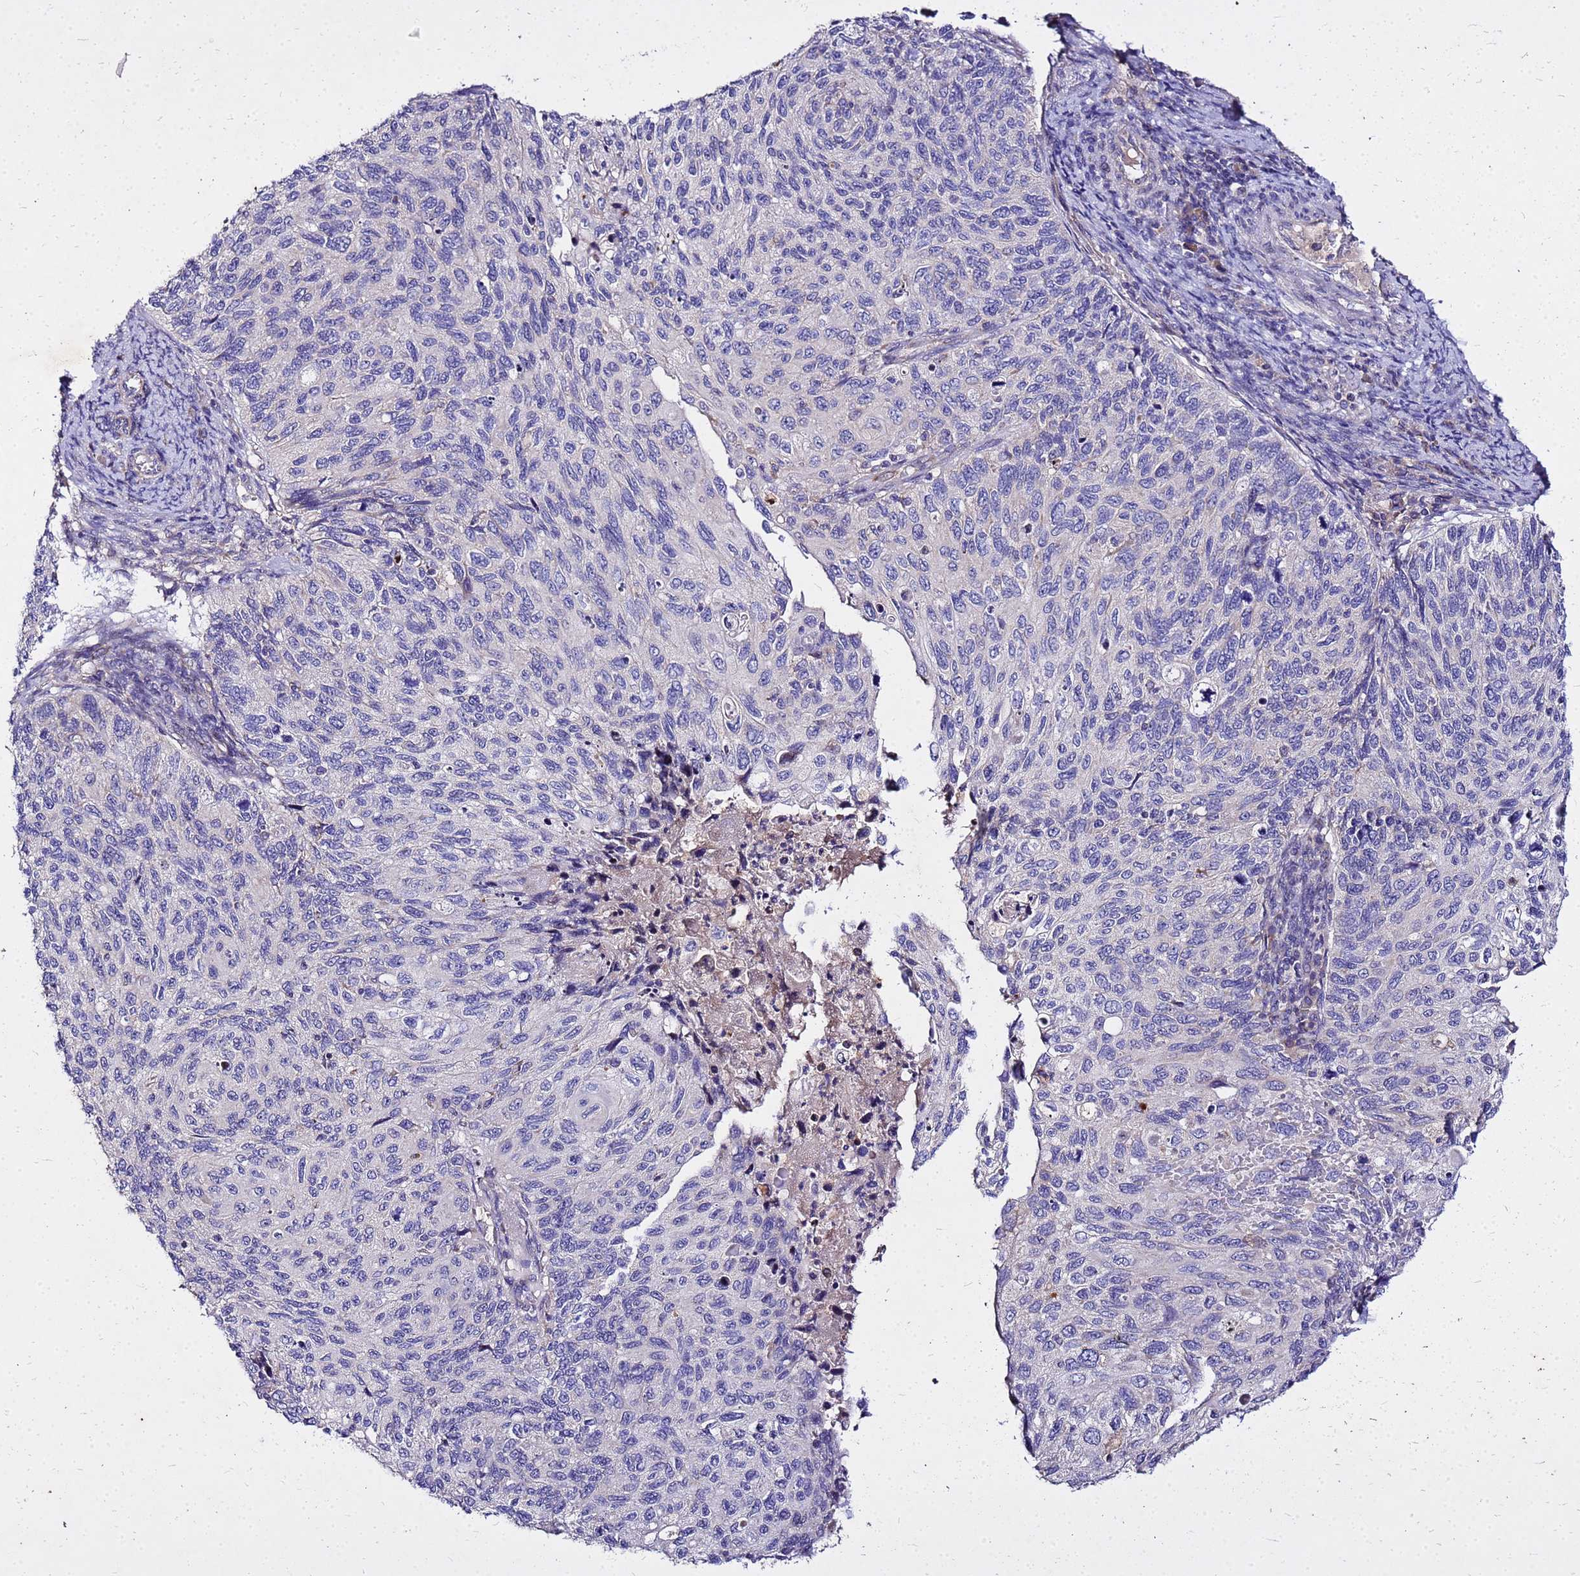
{"staining": {"intensity": "negative", "quantity": "none", "location": "none"}, "tissue": "cervical cancer", "cell_type": "Tumor cells", "image_type": "cancer", "snomed": [{"axis": "morphology", "description": "Squamous cell carcinoma, NOS"}, {"axis": "topography", "description": "Cervix"}], "caption": "High magnification brightfield microscopy of cervical cancer stained with DAB (3,3'-diaminobenzidine) (brown) and counterstained with hematoxylin (blue): tumor cells show no significant staining.", "gene": "COX14", "patient": {"sex": "female", "age": 70}}